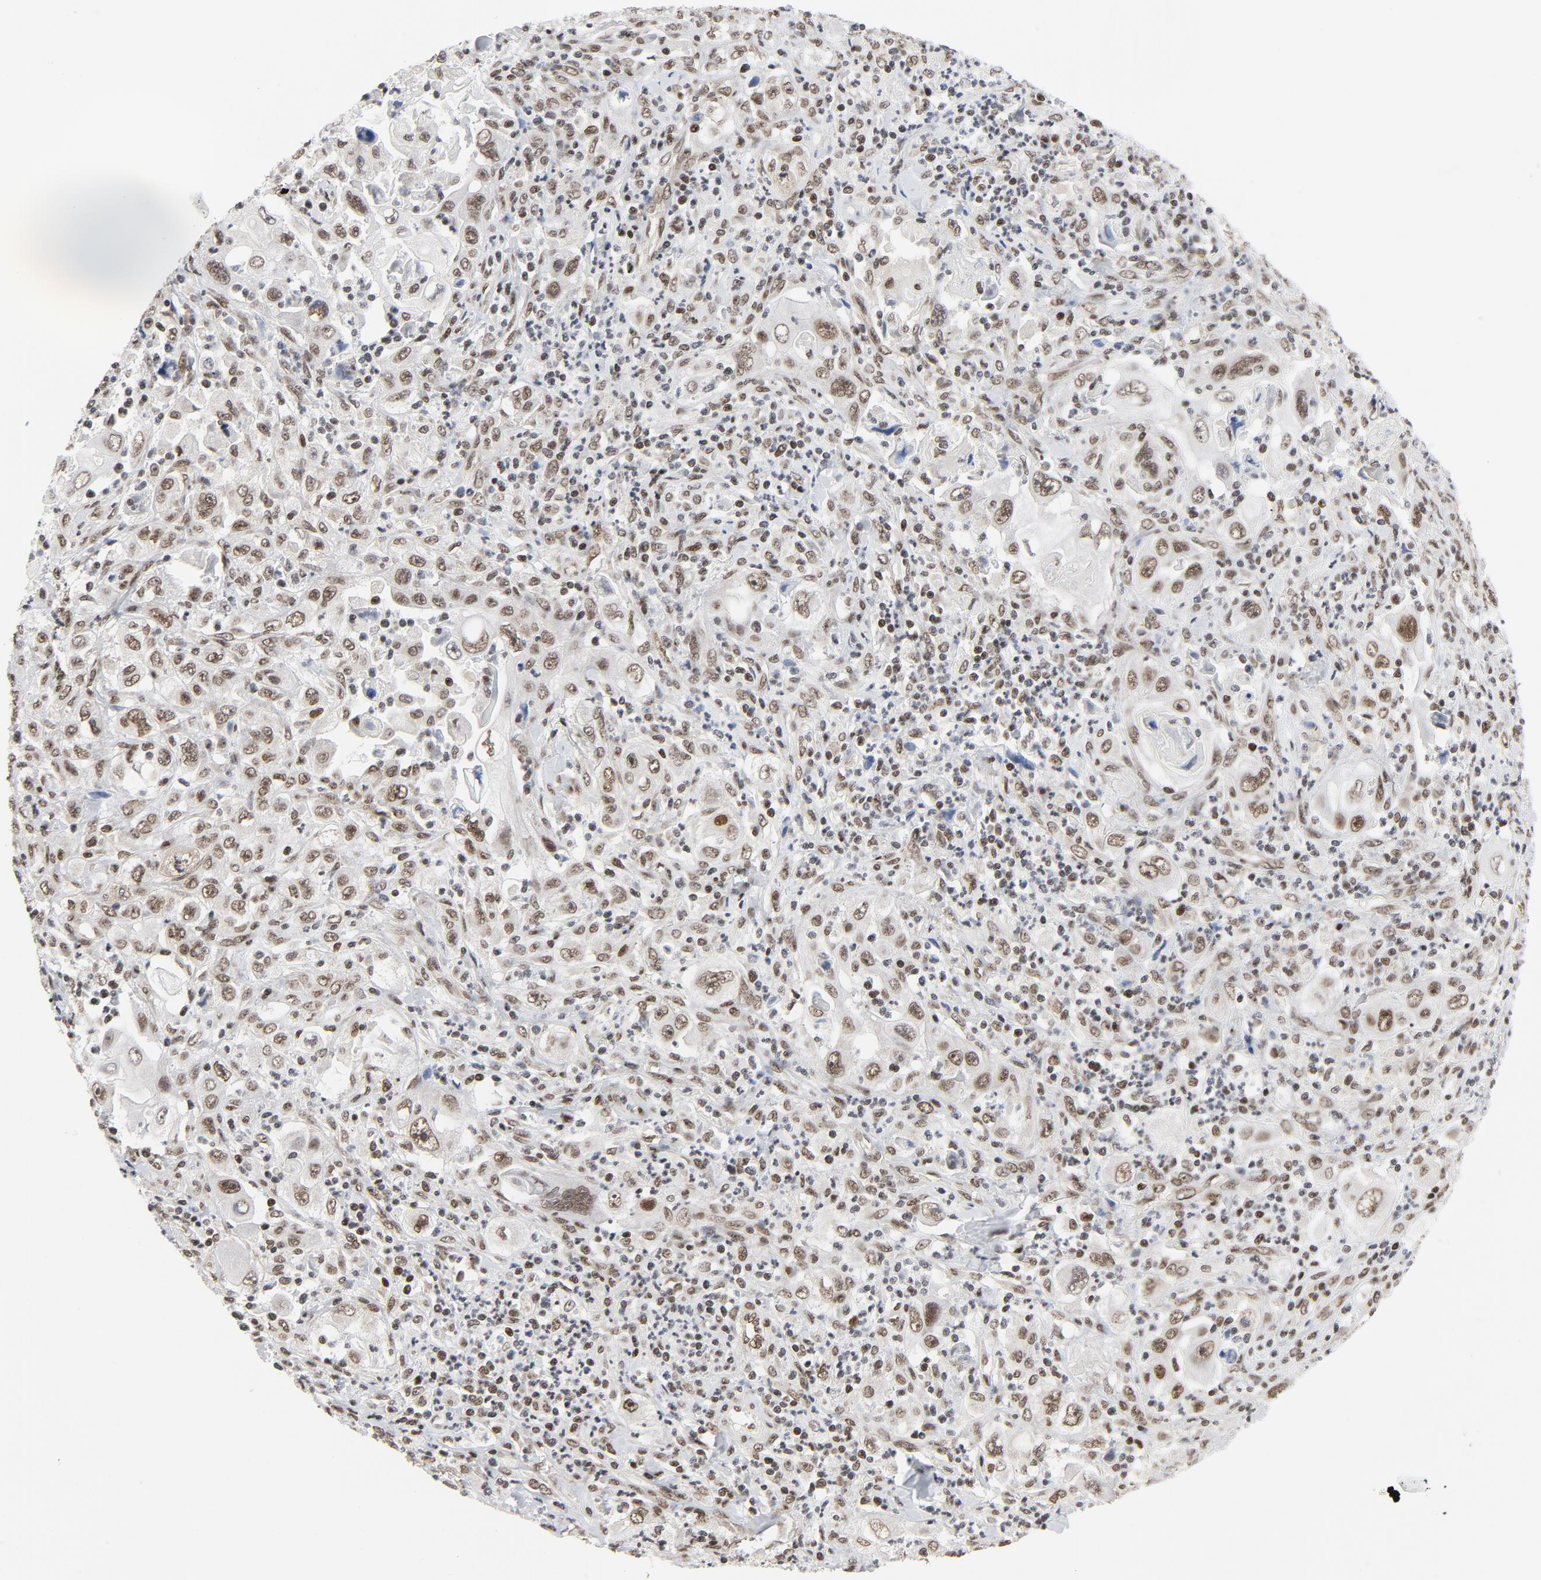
{"staining": {"intensity": "moderate", "quantity": ">75%", "location": "nuclear"}, "tissue": "pancreatic cancer", "cell_type": "Tumor cells", "image_type": "cancer", "snomed": [{"axis": "morphology", "description": "Adenocarcinoma, NOS"}, {"axis": "topography", "description": "Pancreas"}], "caption": "A photomicrograph showing moderate nuclear staining in about >75% of tumor cells in pancreatic cancer (adenocarcinoma), as visualized by brown immunohistochemical staining.", "gene": "ERCC1", "patient": {"sex": "male", "age": 70}}